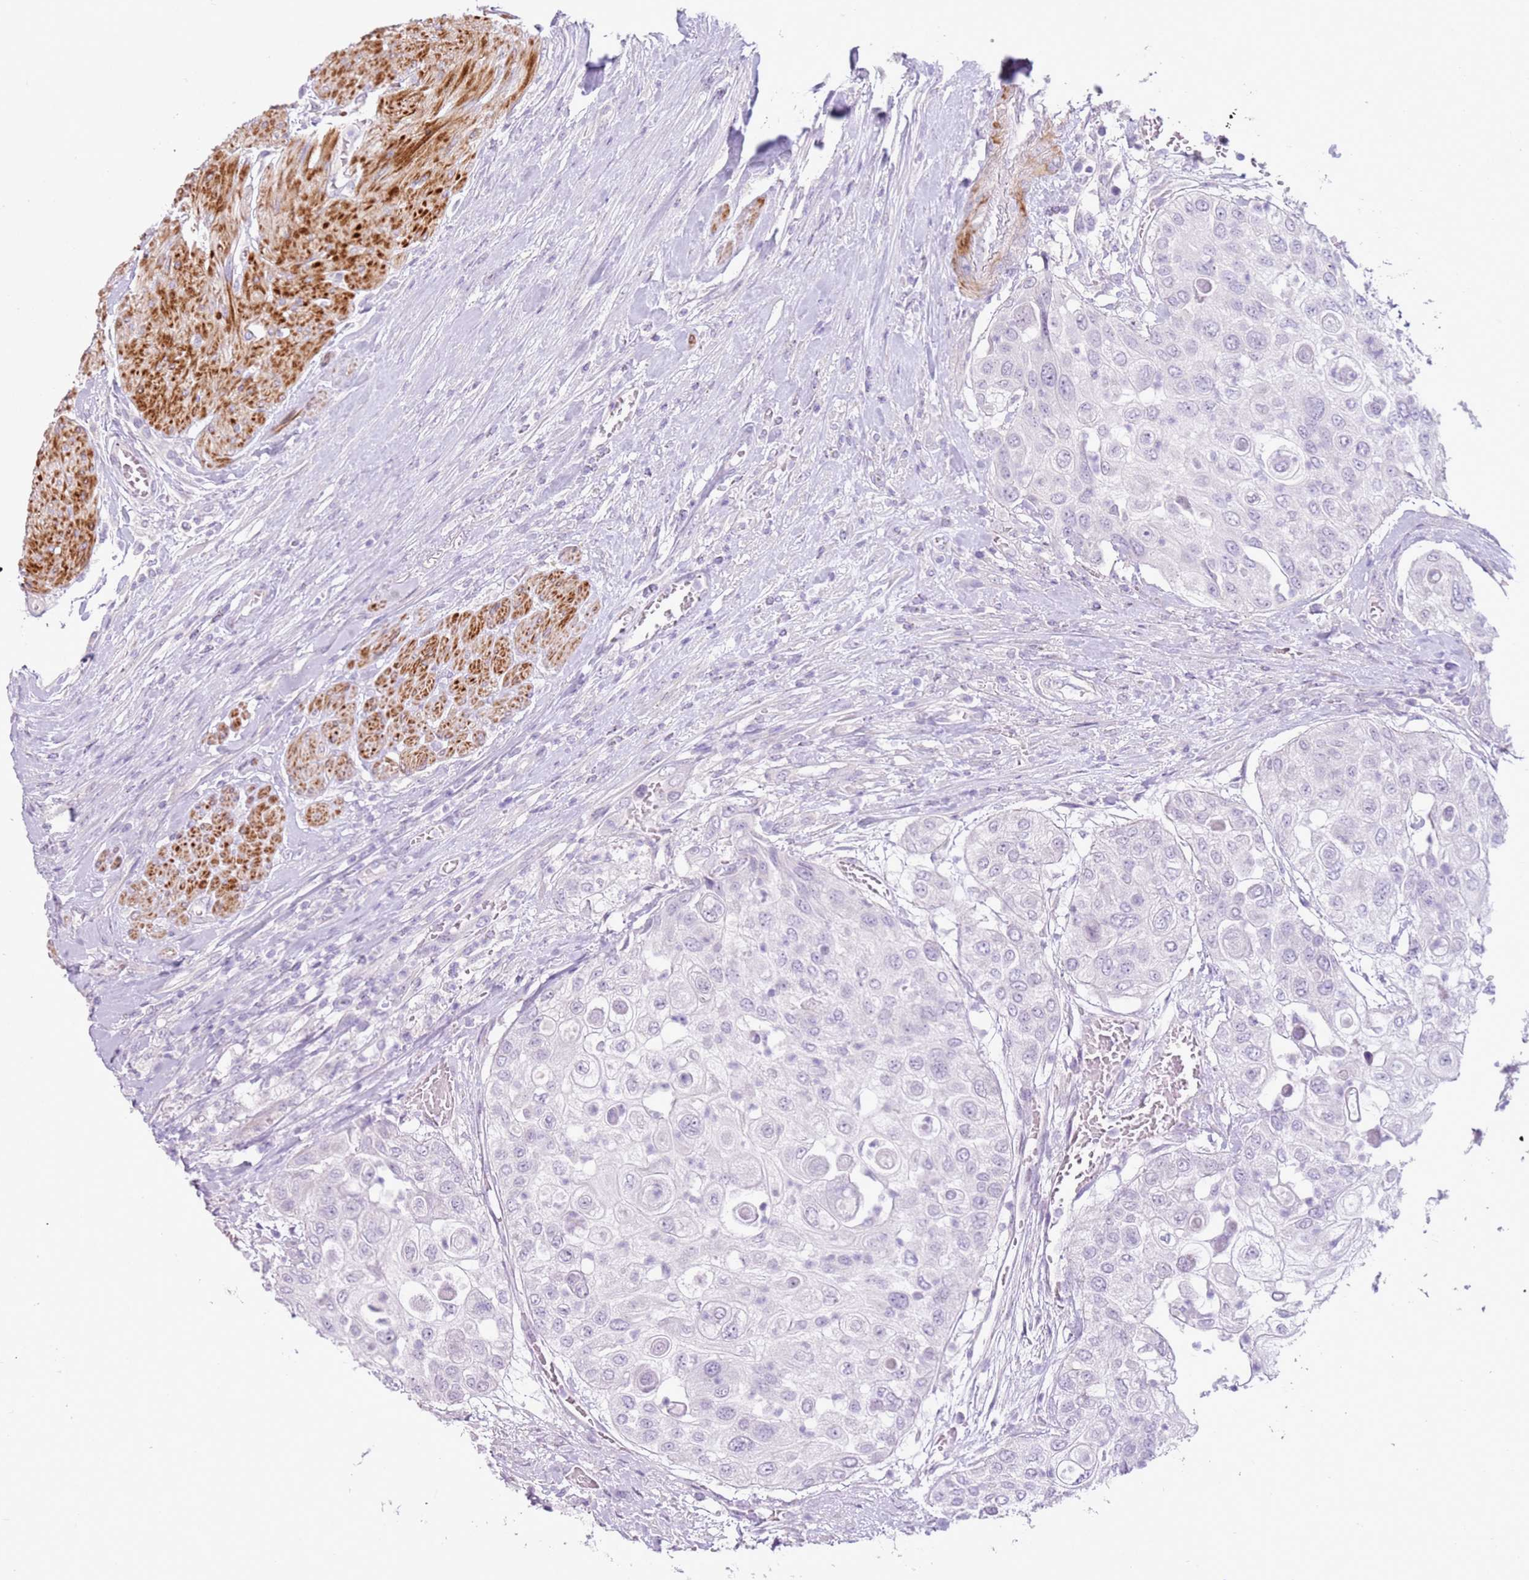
{"staining": {"intensity": "negative", "quantity": "none", "location": "none"}, "tissue": "urothelial cancer", "cell_type": "Tumor cells", "image_type": "cancer", "snomed": [{"axis": "morphology", "description": "Urothelial carcinoma, High grade"}, {"axis": "topography", "description": "Urinary bladder"}], "caption": "This is an immunohistochemistry photomicrograph of human high-grade urothelial carcinoma. There is no expression in tumor cells.", "gene": "ZNF239", "patient": {"sex": "female", "age": 79}}